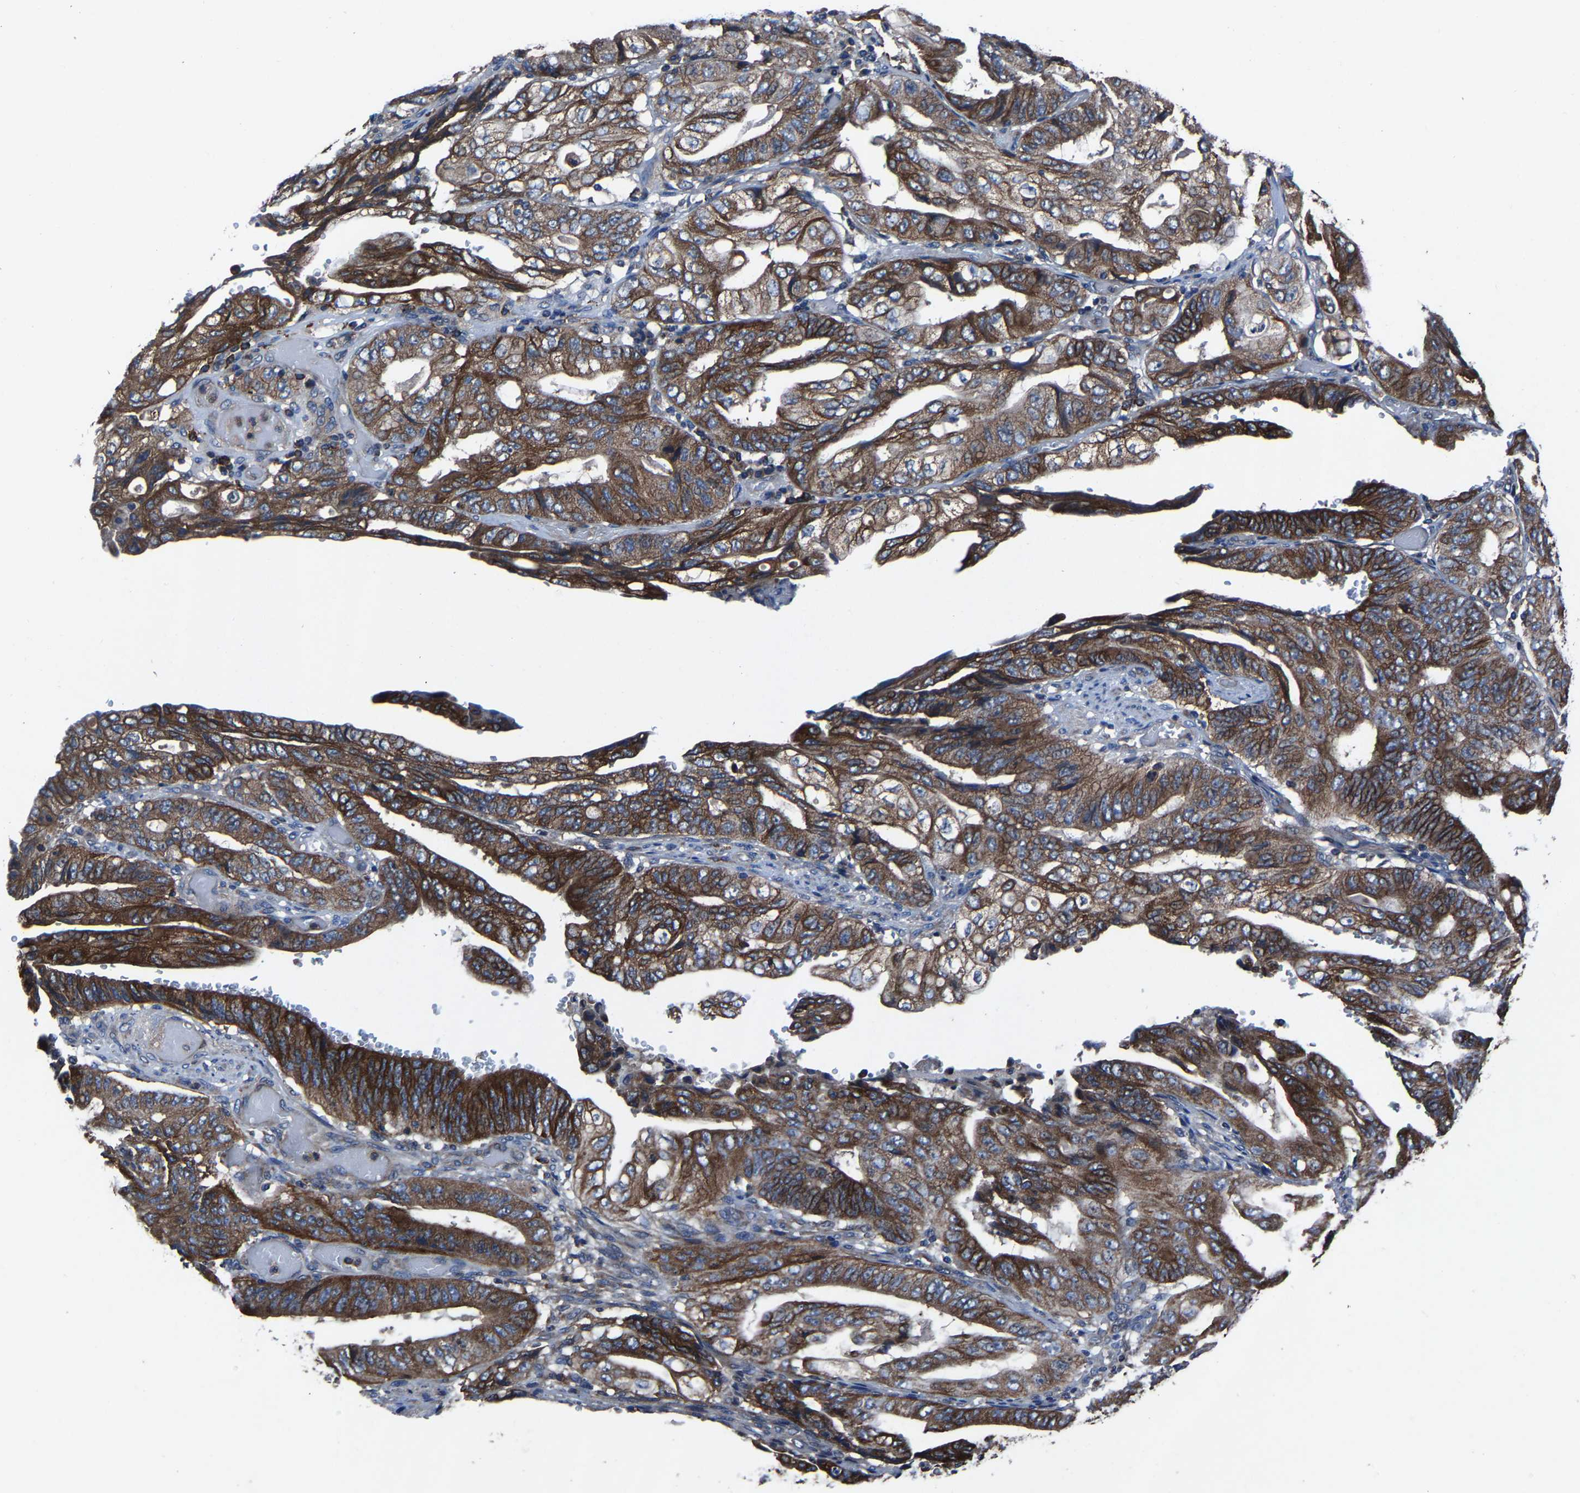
{"staining": {"intensity": "strong", "quantity": ">75%", "location": "cytoplasmic/membranous"}, "tissue": "stomach cancer", "cell_type": "Tumor cells", "image_type": "cancer", "snomed": [{"axis": "morphology", "description": "Adenocarcinoma, NOS"}, {"axis": "topography", "description": "Stomach"}], "caption": "IHC (DAB (3,3'-diaminobenzidine)) staining of stomach adenocarcinoma shows strong cytoplasmic/membranous protein expression in approximately >75% of tumor cells.", "gene": "KIAA1958", "patient": {"sex": "female", "age": 73}}